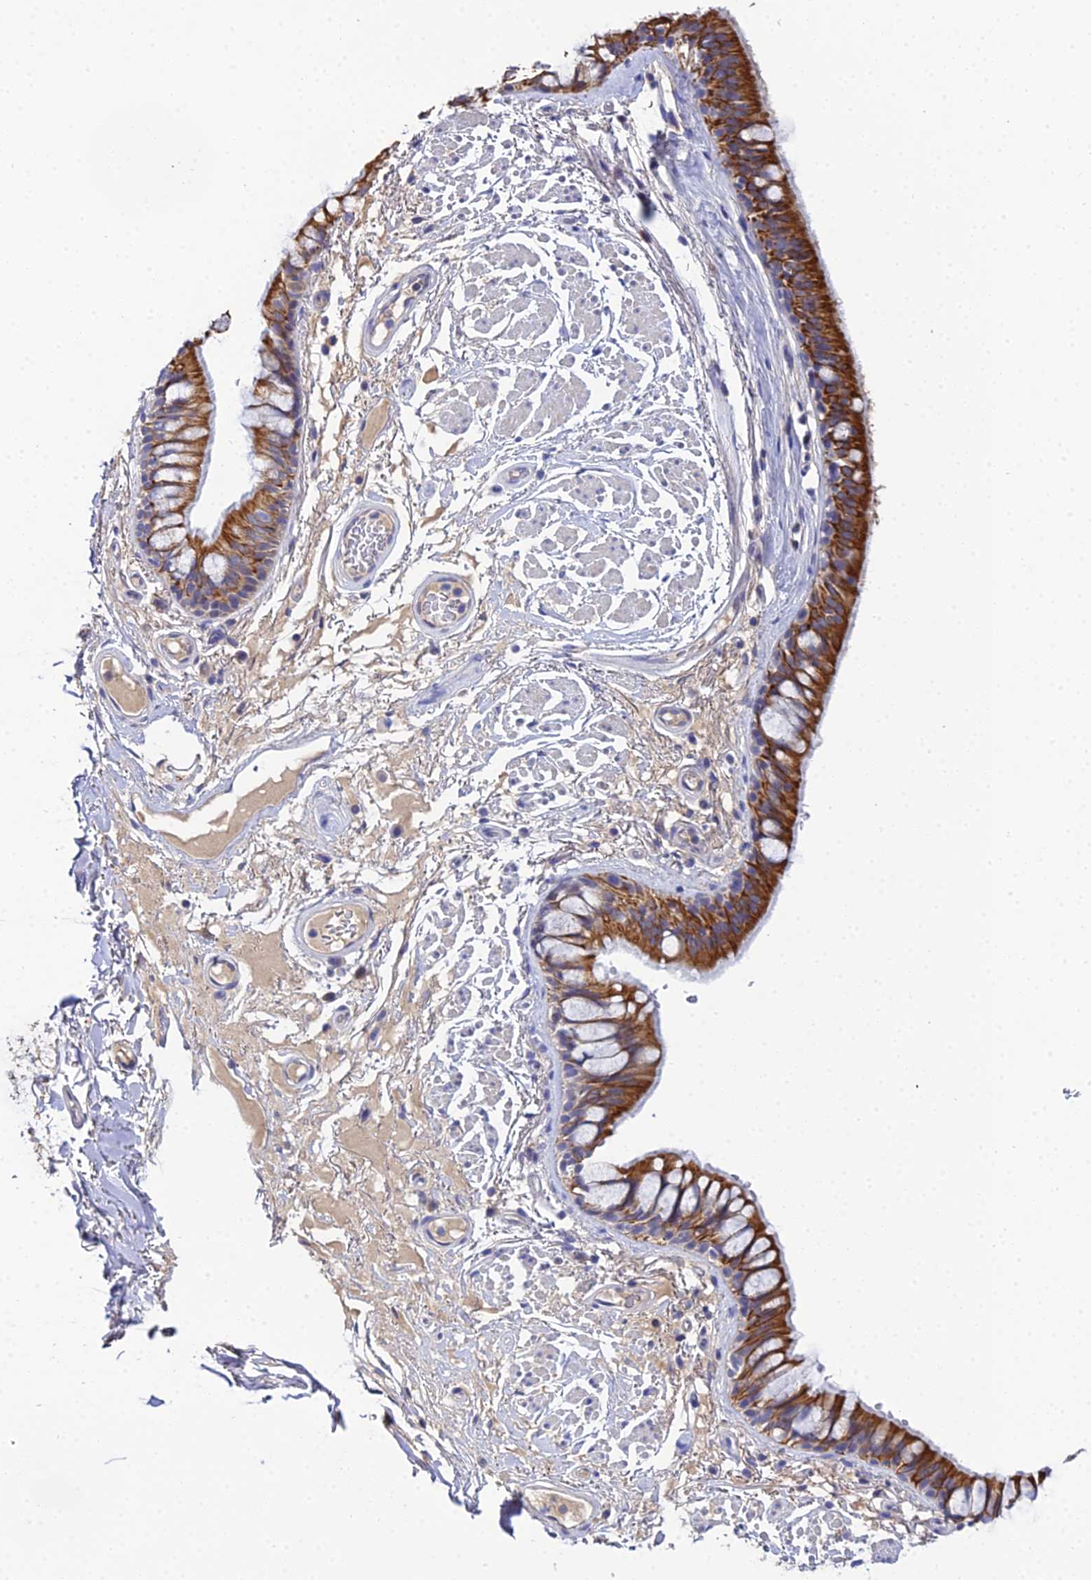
{"staining": {"intensity": "strong", "quantity": ">75%", "location": "cytoplasmic/membranous"}, "tissue": "bronchus", "cell_type": "Respiratory epithelial cells", "image_type": "normal", "snomed": [{"axis": "morphology", "description": "Normal tissue, NOS"}, {"axis": "topography", "description": "Bronchus"}], "caption": "Bronchus was stained to show a protein in brown. There is high levels of strong cytoplasmic/membranous positivity in approximately >75% of respiratory epithelial cells. The protein of interest is stained brown, and the nuclei are stained in blue (DAB (3,3'-diaminobenzidine) IHC with brightfield microscopy, high magnification).", "gene": "ZXDA", "patient": {"sex": "male", "age": 70}}